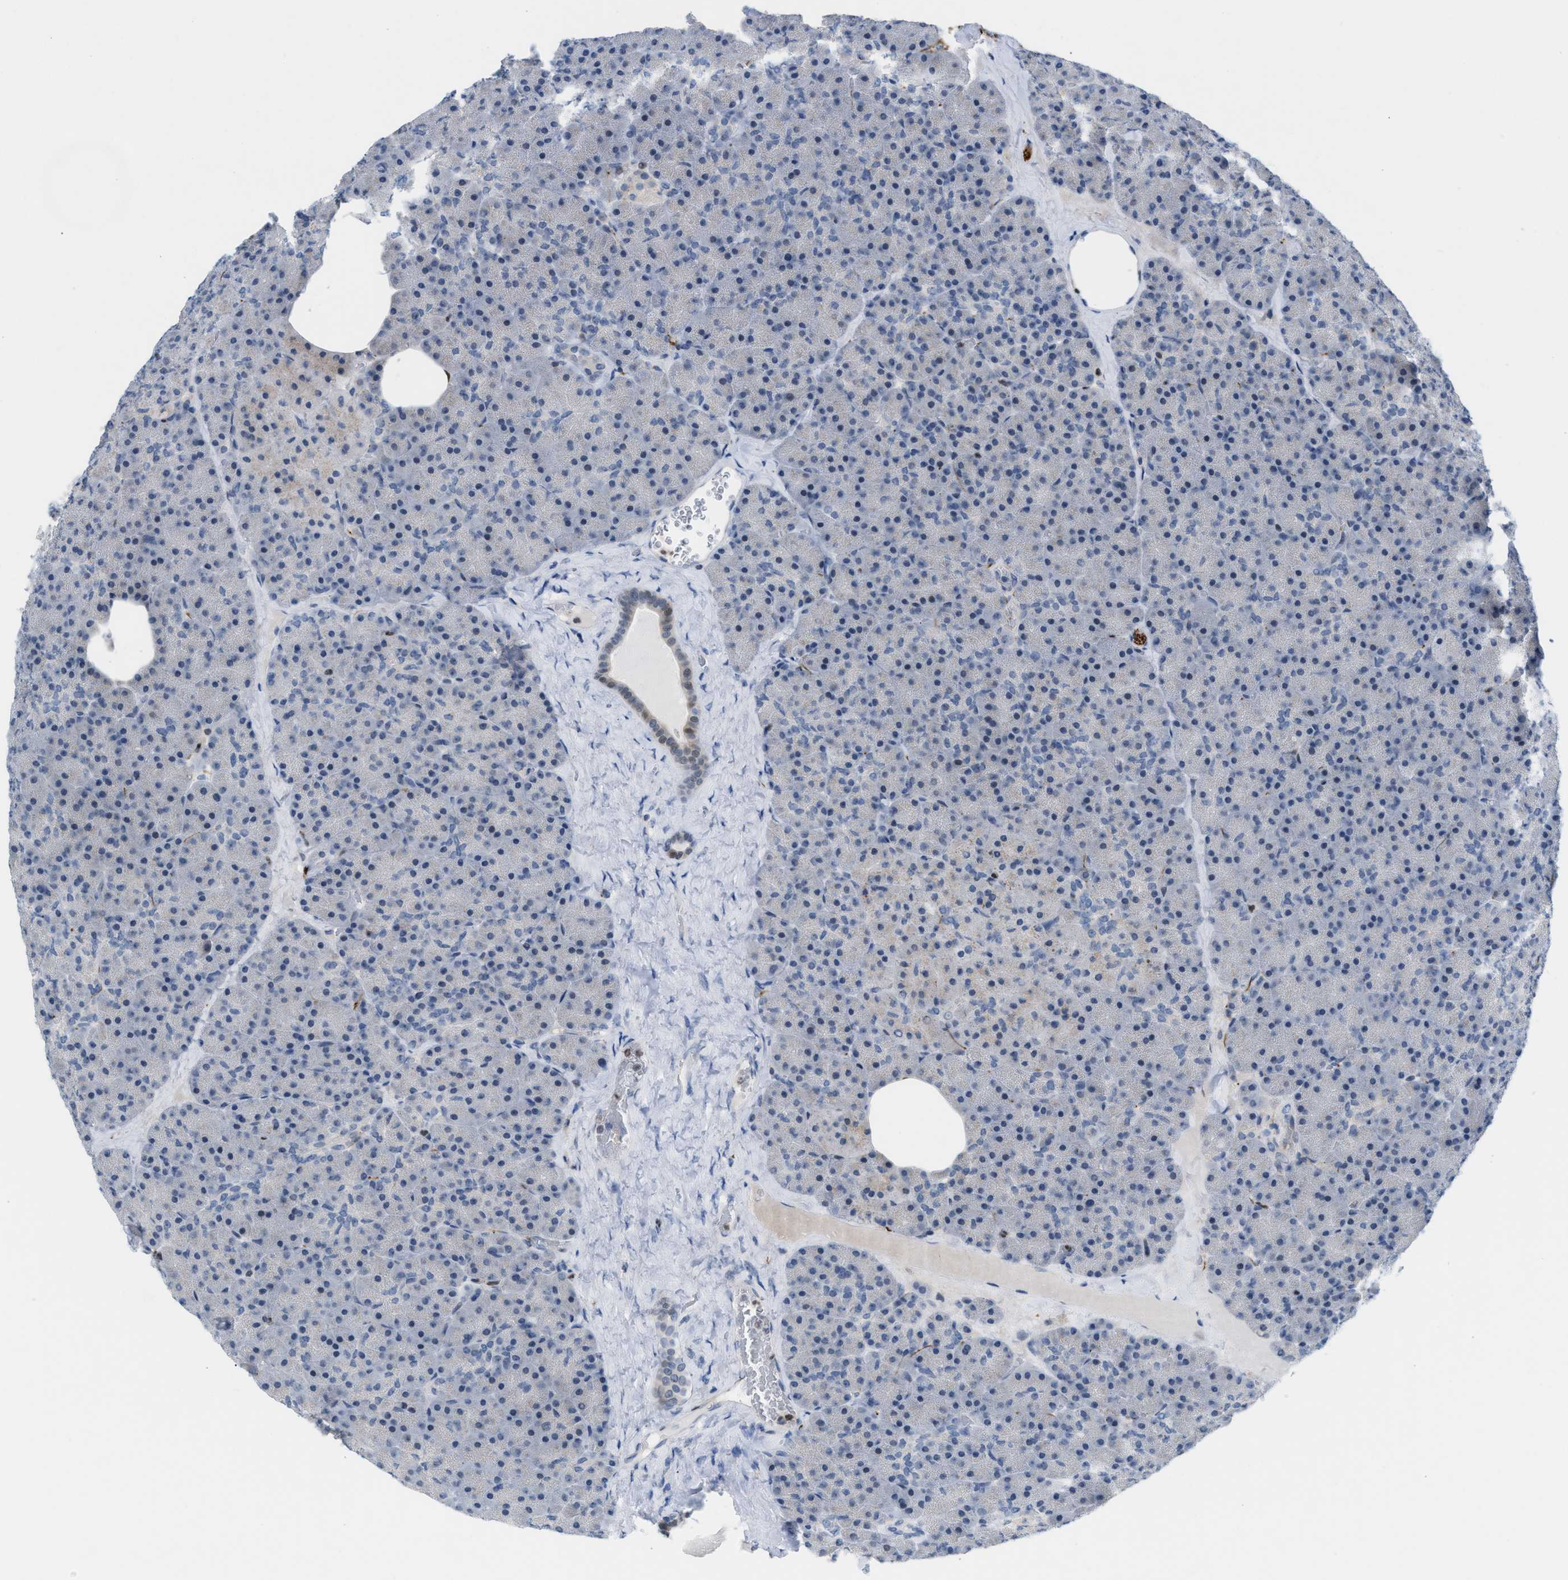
{"staining": {"intensity": "negative", "quantity": "none", "location": "none"}, "tissue": "pancreas", "cell_type": "Exocrine glandular cells", "image_type": "normal", "snomed": [{"axis": "morphology", "description": "Normal tissue, NOS"}, {"axis": "morphology", "description": "Carcinoid, malignant, NOS"}, {"axis": "topography", "description": "Pancreas"}], "caption": "The histopathology image demonstrates no significant expression in exocrine glandular cells of pancreas.", "gene": "PPM1D", "patient": {"sex": "female", "age": 35}}